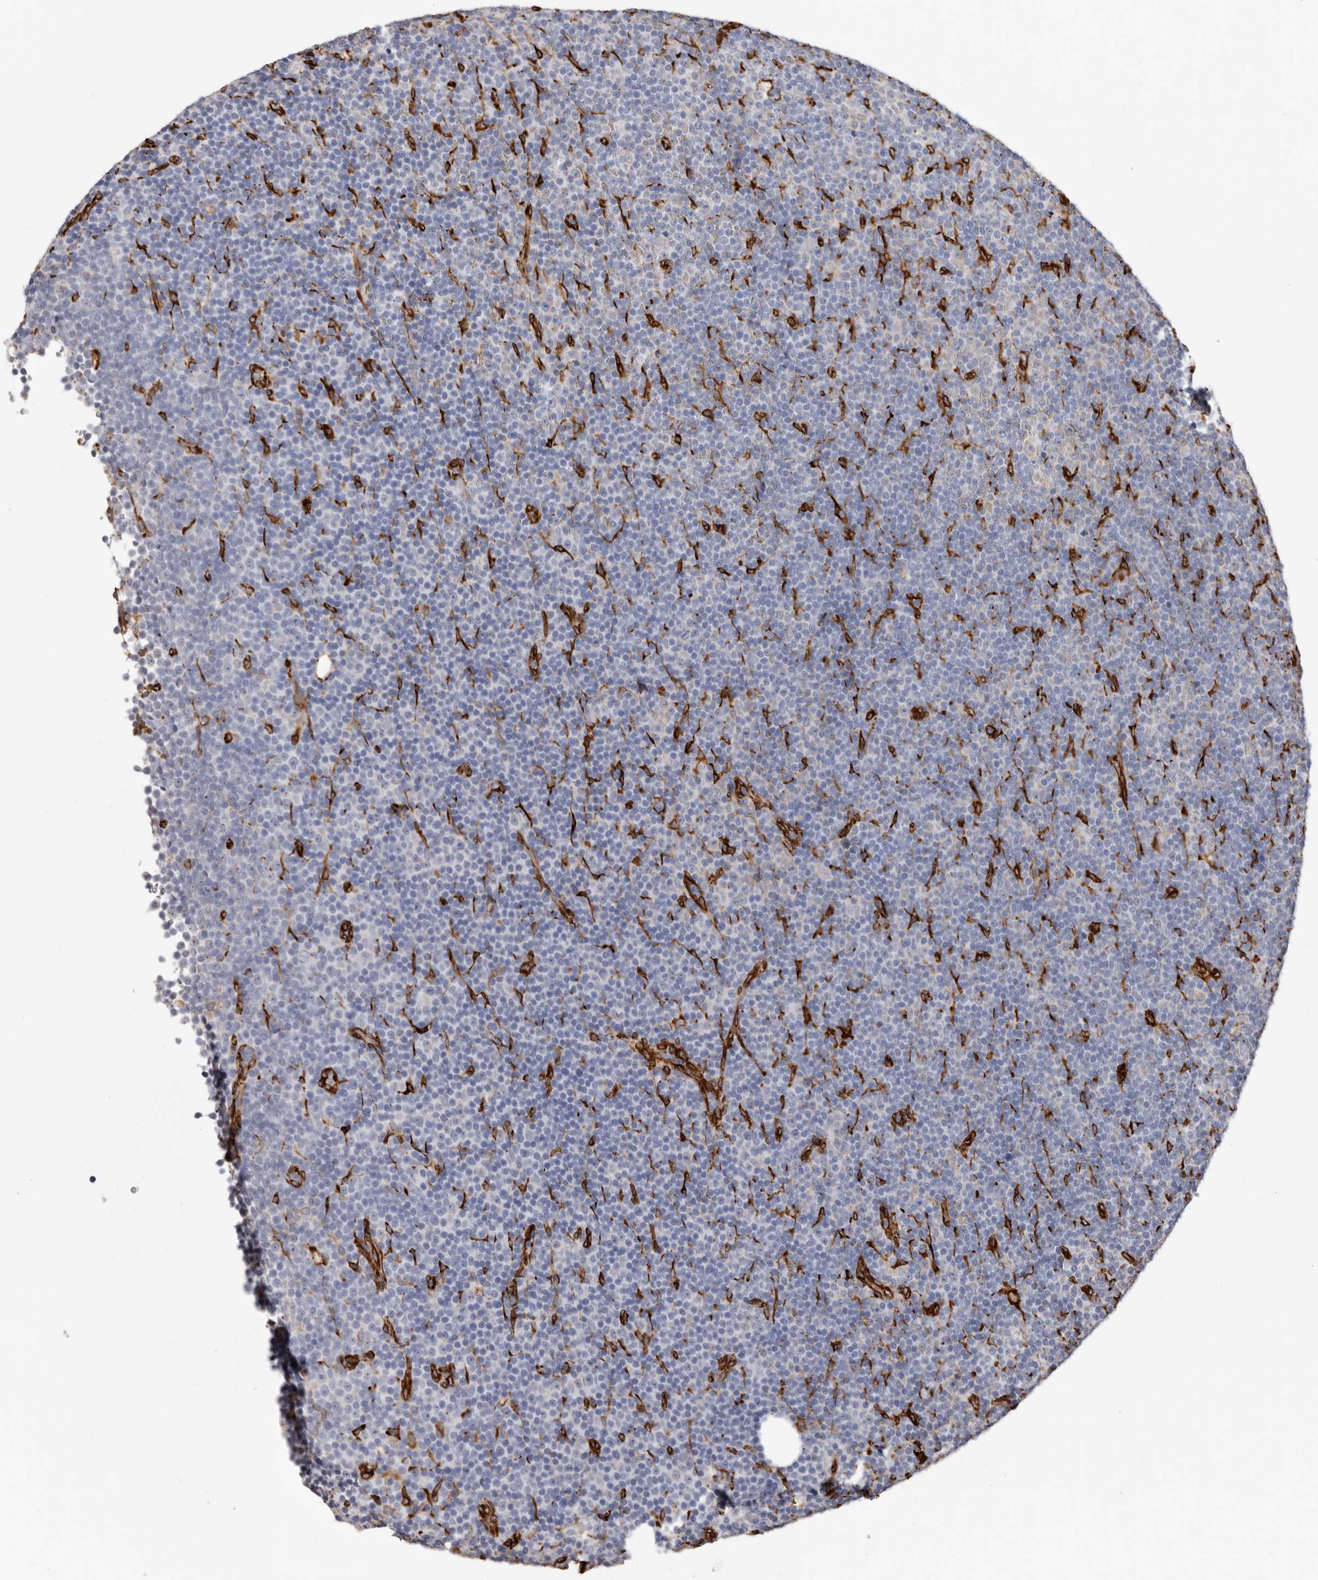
{"staining": {"intensity": "negative", "quantity": "none", "location": "none"}, "tissue": "lymphoma", "cell_type": "Tumor cells", "image_type": "cancer", "snomed": [{"axis": "morphology", "description": "Malignant lymphoma, non-Hodgkin's type, Low grade"}, {"axis": "topography", "description": "Lymph node"}], "caption": "The photomicrograph shows no staining of tumor cells in lymphoma.", "gene": "SEMA3E", "patient": {"sex": "female", "age": 67}}